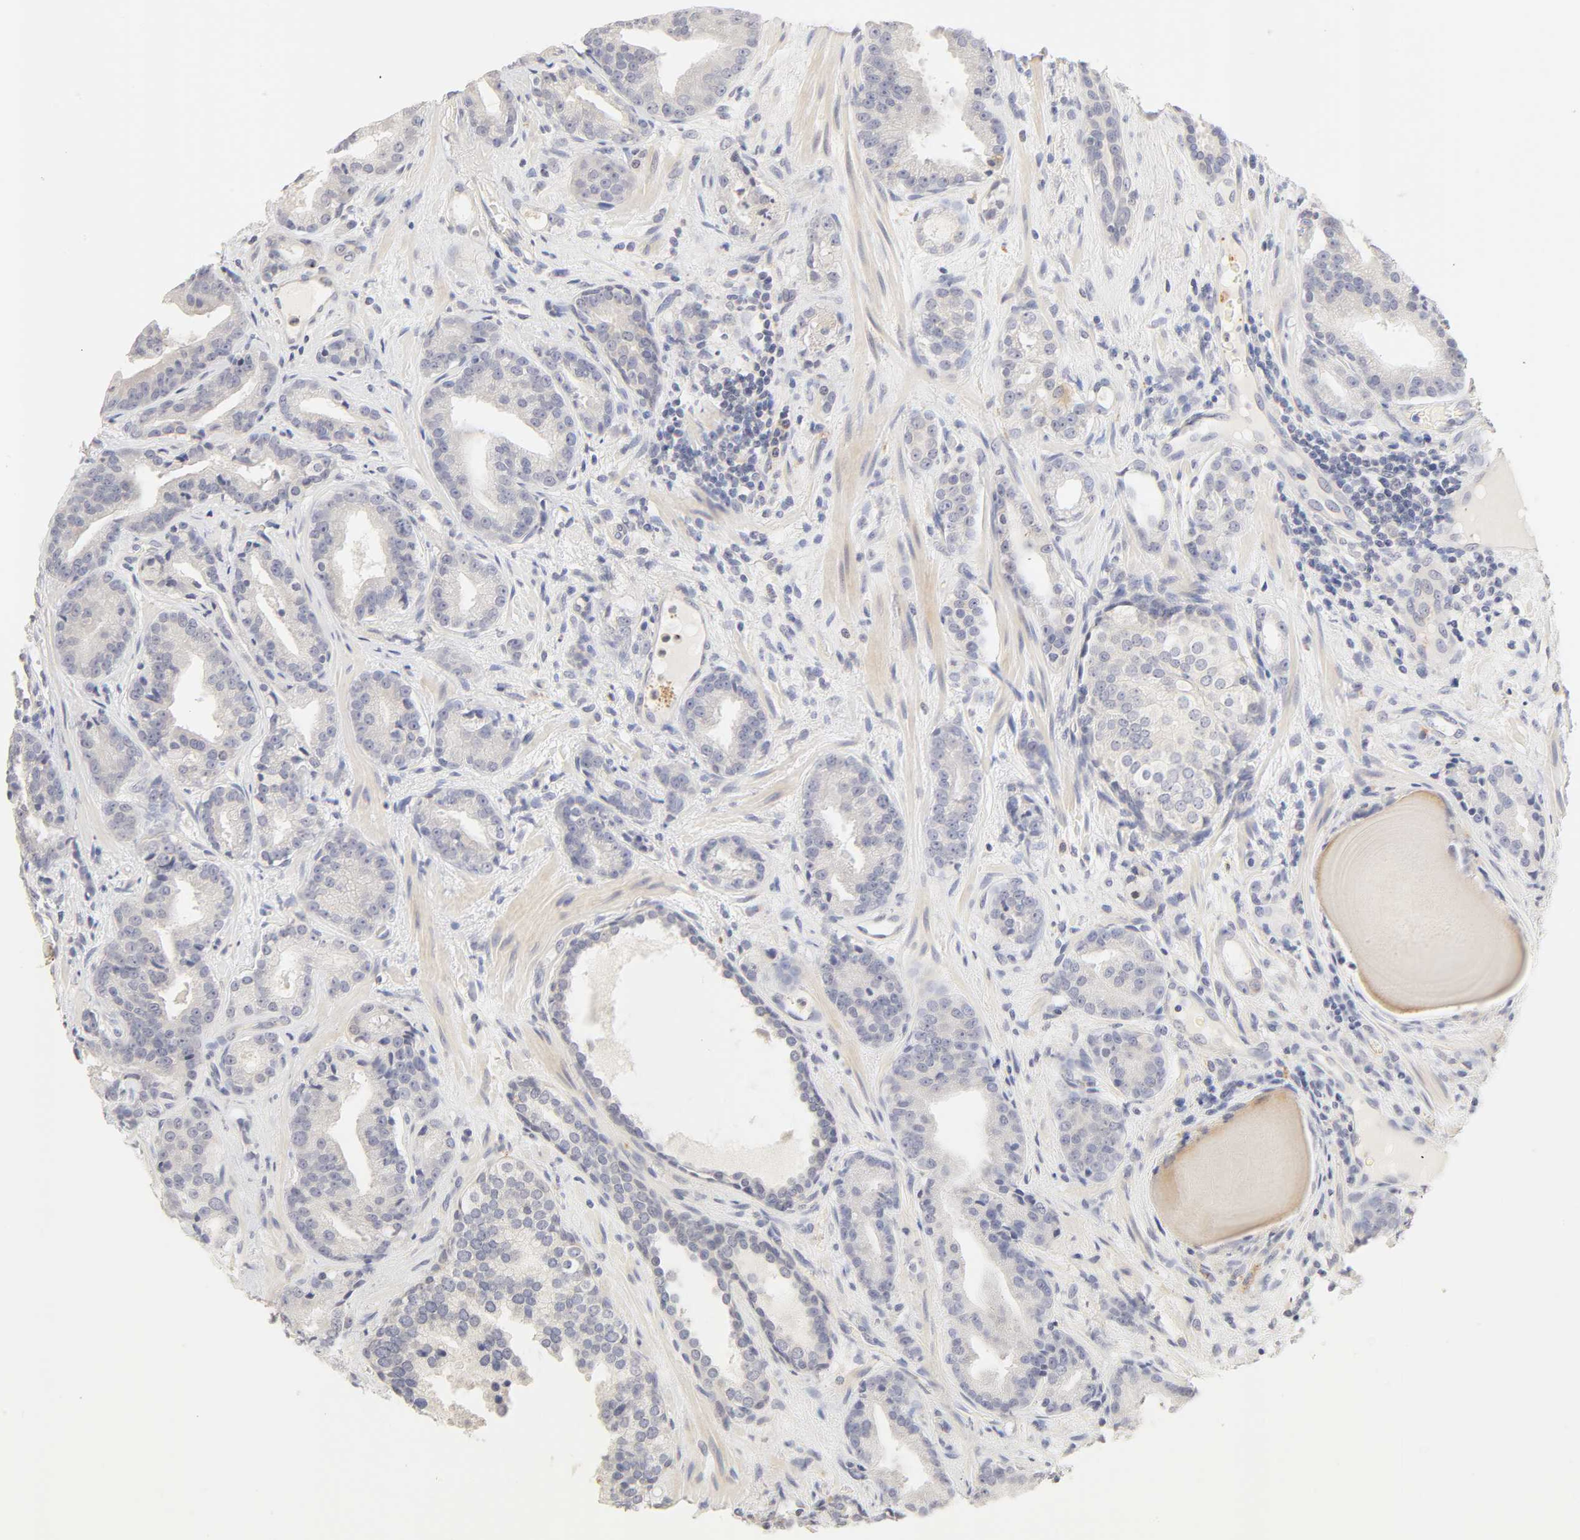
{"staining": {"intensity": "negative", "quantity": "none", "location": "none"}, "tissue": "prostate cancer", "cell_type": "Tumor cells", "image_type": "cancer", "snomed": [{"axis": "morphology", "description": "Adenocarcinoma, Low grade"}, {"axis": "topography", "description": "Prostate"}], "caption": "Micrograph shows no significant protein positivity in tumor cells of prostate cancer (adenocarcinoma (low-grade)).", "gene": "CYP4B1", "patient": {"sex": "male", "age": 63}}